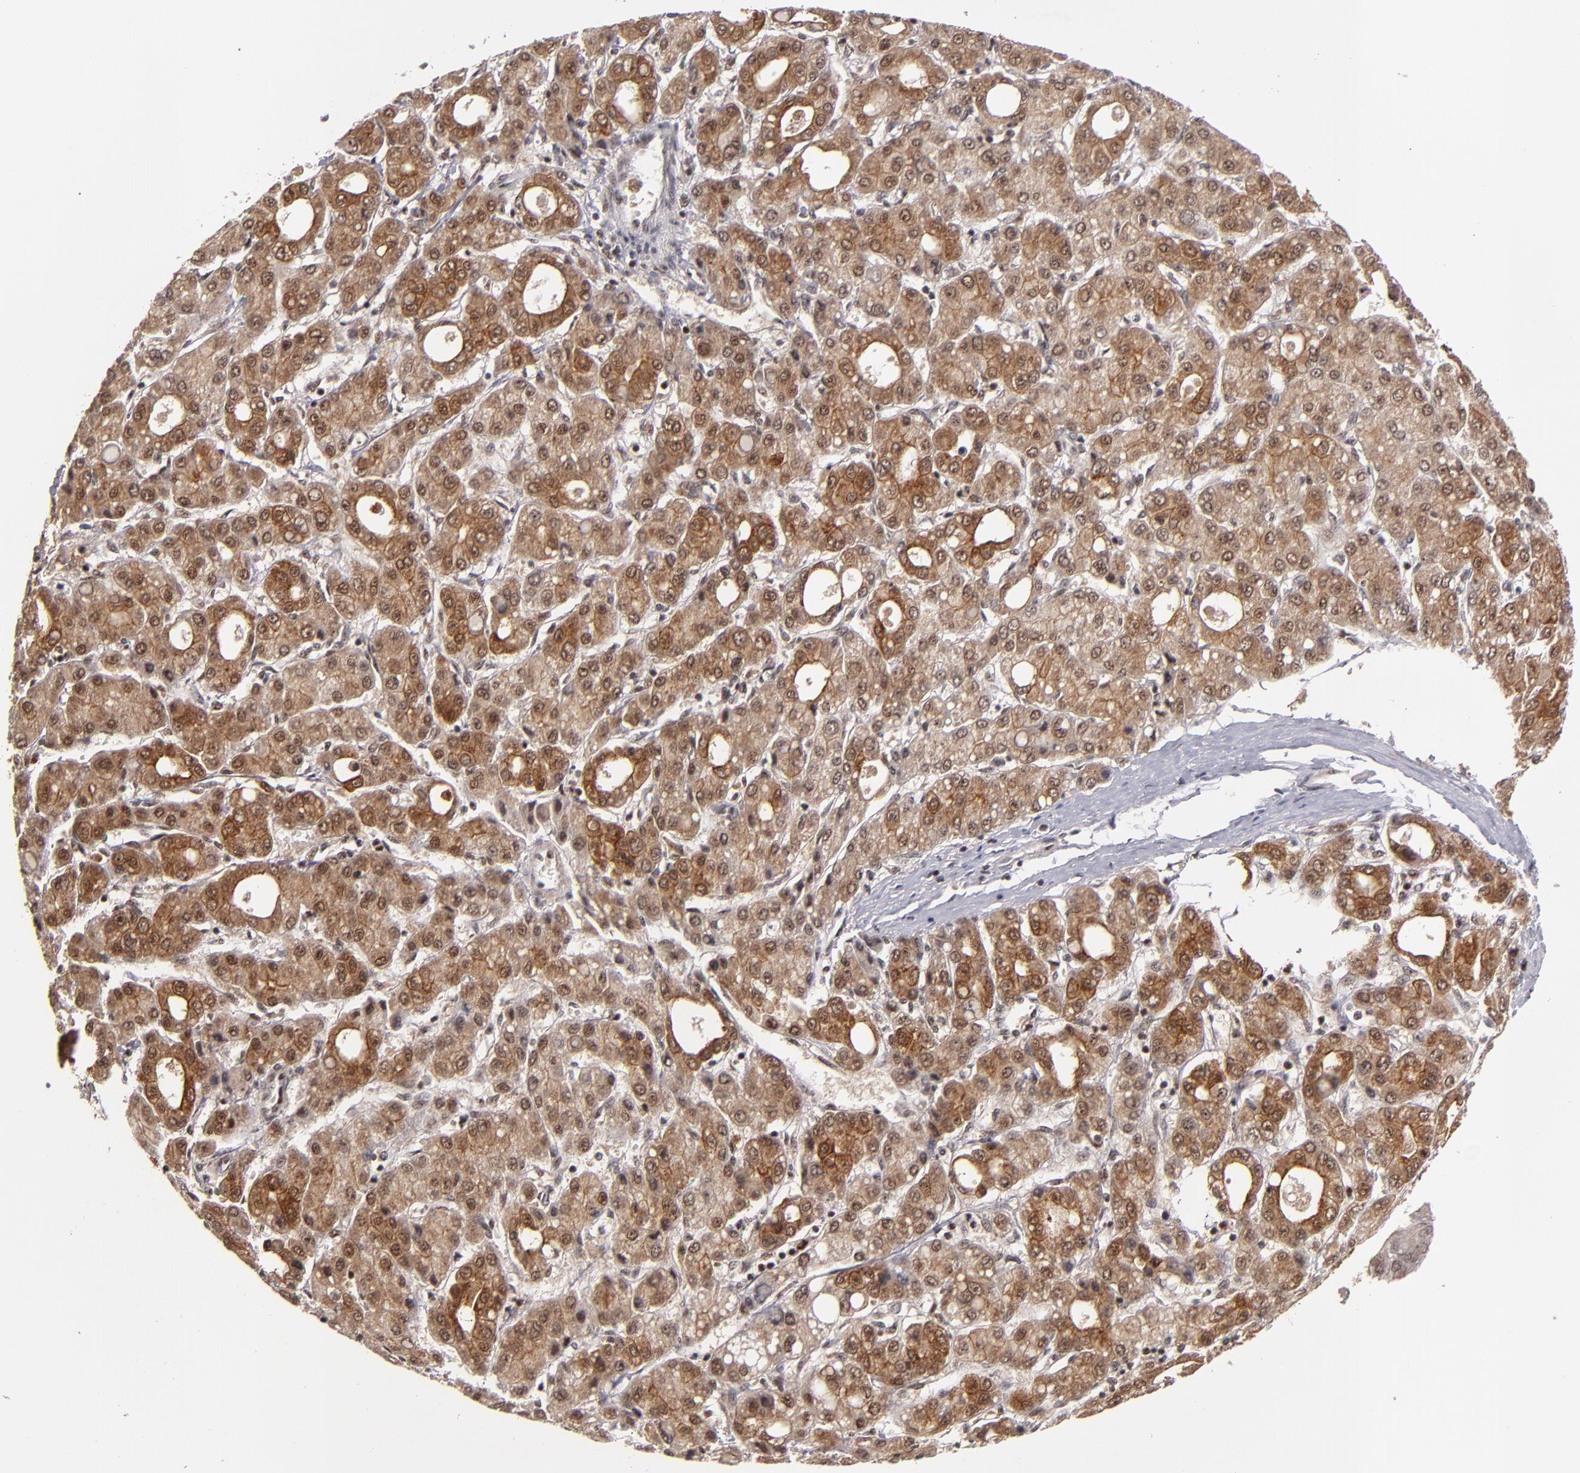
{"staining": {"intensity": "moderate", "quantity": ">75%", "location": "cytoplasmic/membranous,nuclear"}, "tissue": "liver cancer", "cell_type": "Tumor cells", "image_type": "cancer", "snomed": [{"axis": "morphology", "description": "Carcinoma, Hepatocellular, NOS"}, {"axis": "topography", "description": "Liver"}], "caption": "Immunohistochemistry (IHC) image of neoplastic tissue: hepatocellular carcinoma (liver) stained using immunohistochemistry (IHC) displays medium levels of moderate protein expression localized specifically in the cytoplasmic/membranous and nuclear of tumor cells, appearing as a cytoplasmic/membranous and nuclear brown color.", "gene": "PCNX4", "patient": {"sex": "male", "age": 69}}